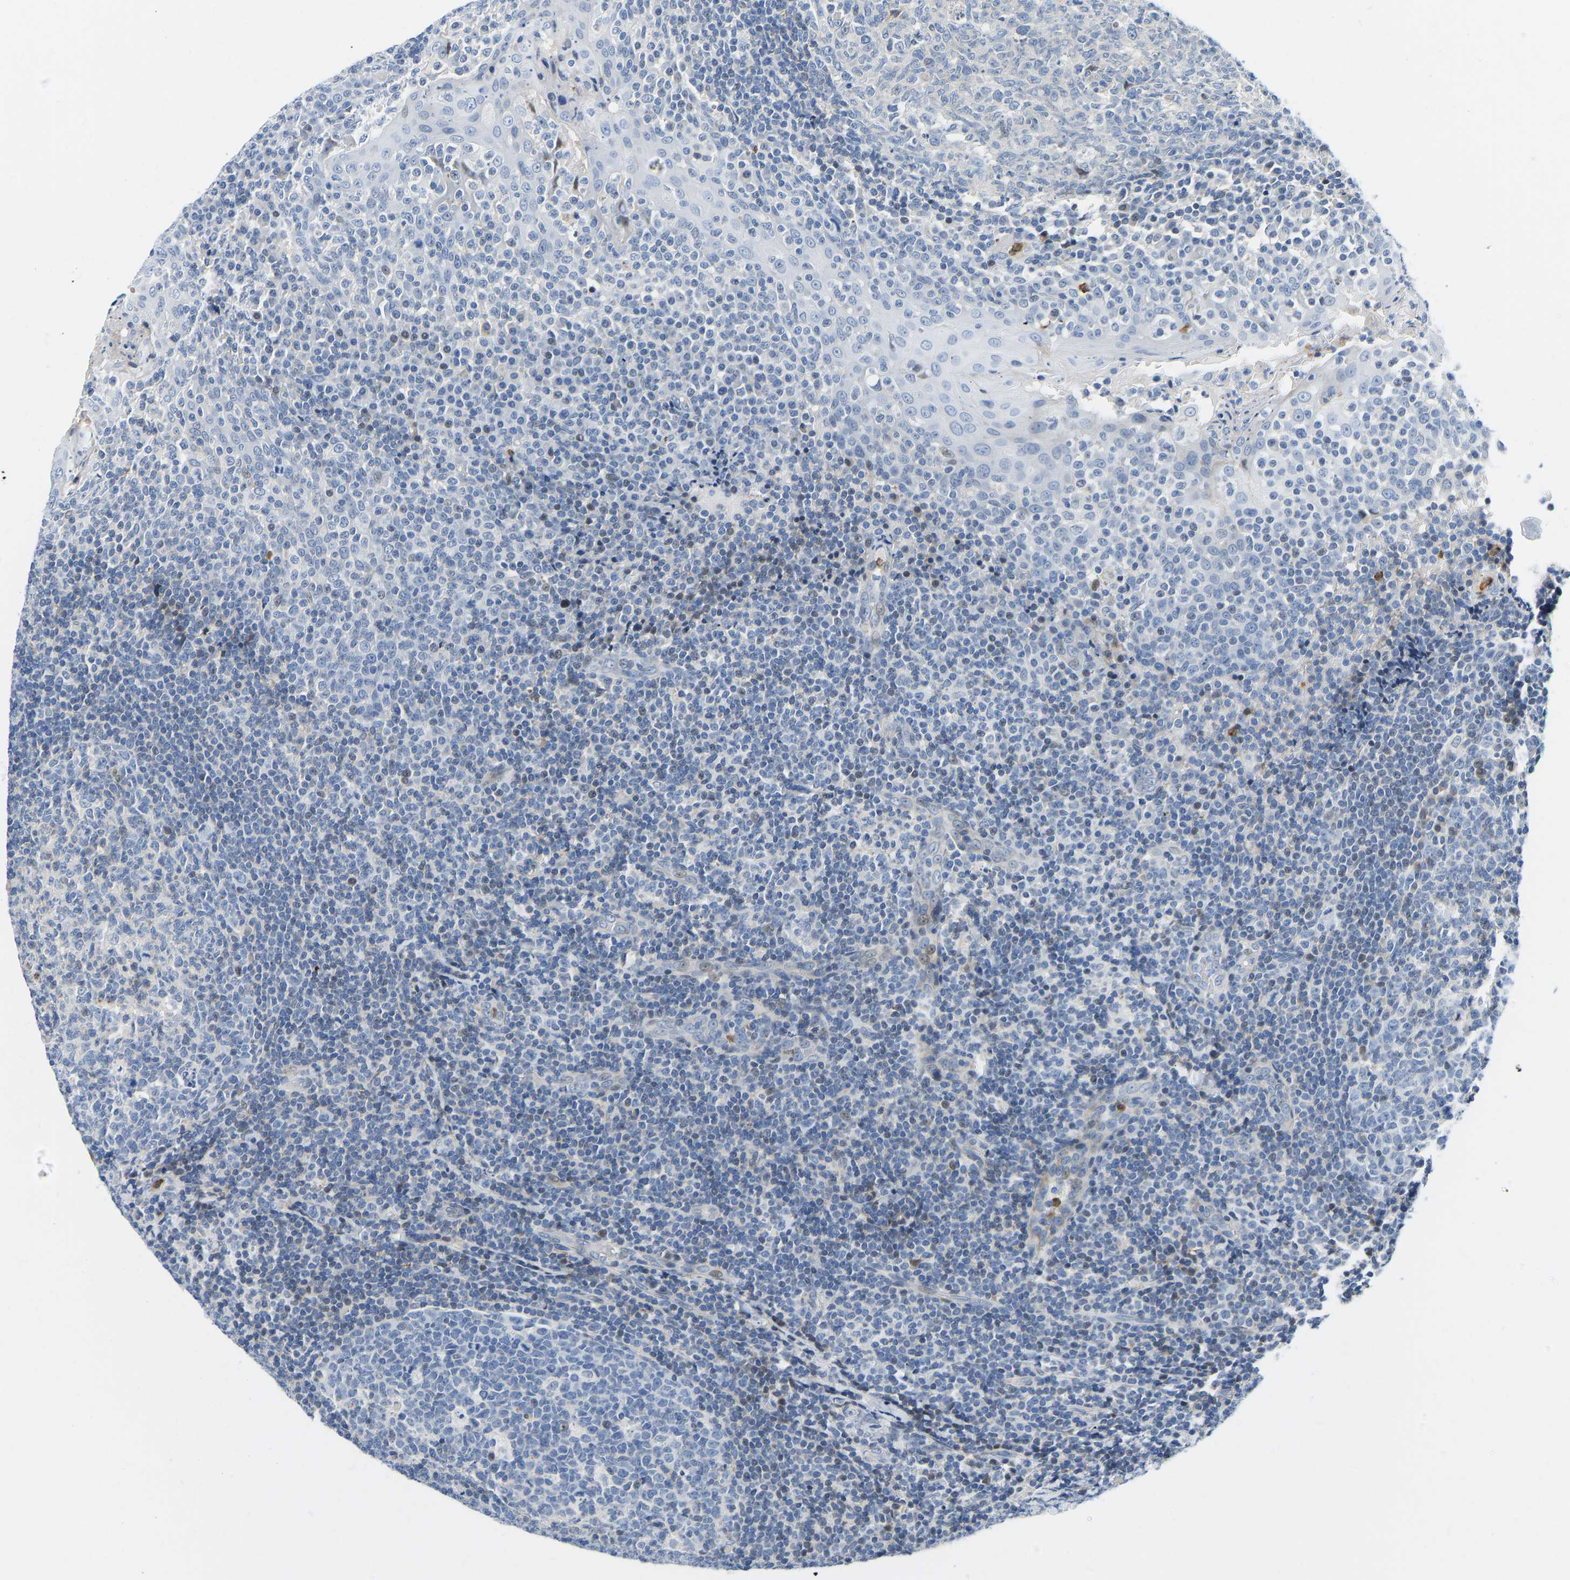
{"staining": {"intensity": "negative", "quantity": "none", "location": "none"}, "tissue": "tonsil", "cell_type": "Germinal center cells", "image_type": "normal", "snomed": [{"axis": "morphology", "description": "Normal tissue, NOS"}, {"axis": "topography", "description": "Tonsil"}], "caption": "An immunohistochemistry histopathology image of unremarkable tonsil is shown. There is no staining in germinal center cells of tonsil.", "gene": "HDAC5", "patient": {"sex": "female", "age": 19}}